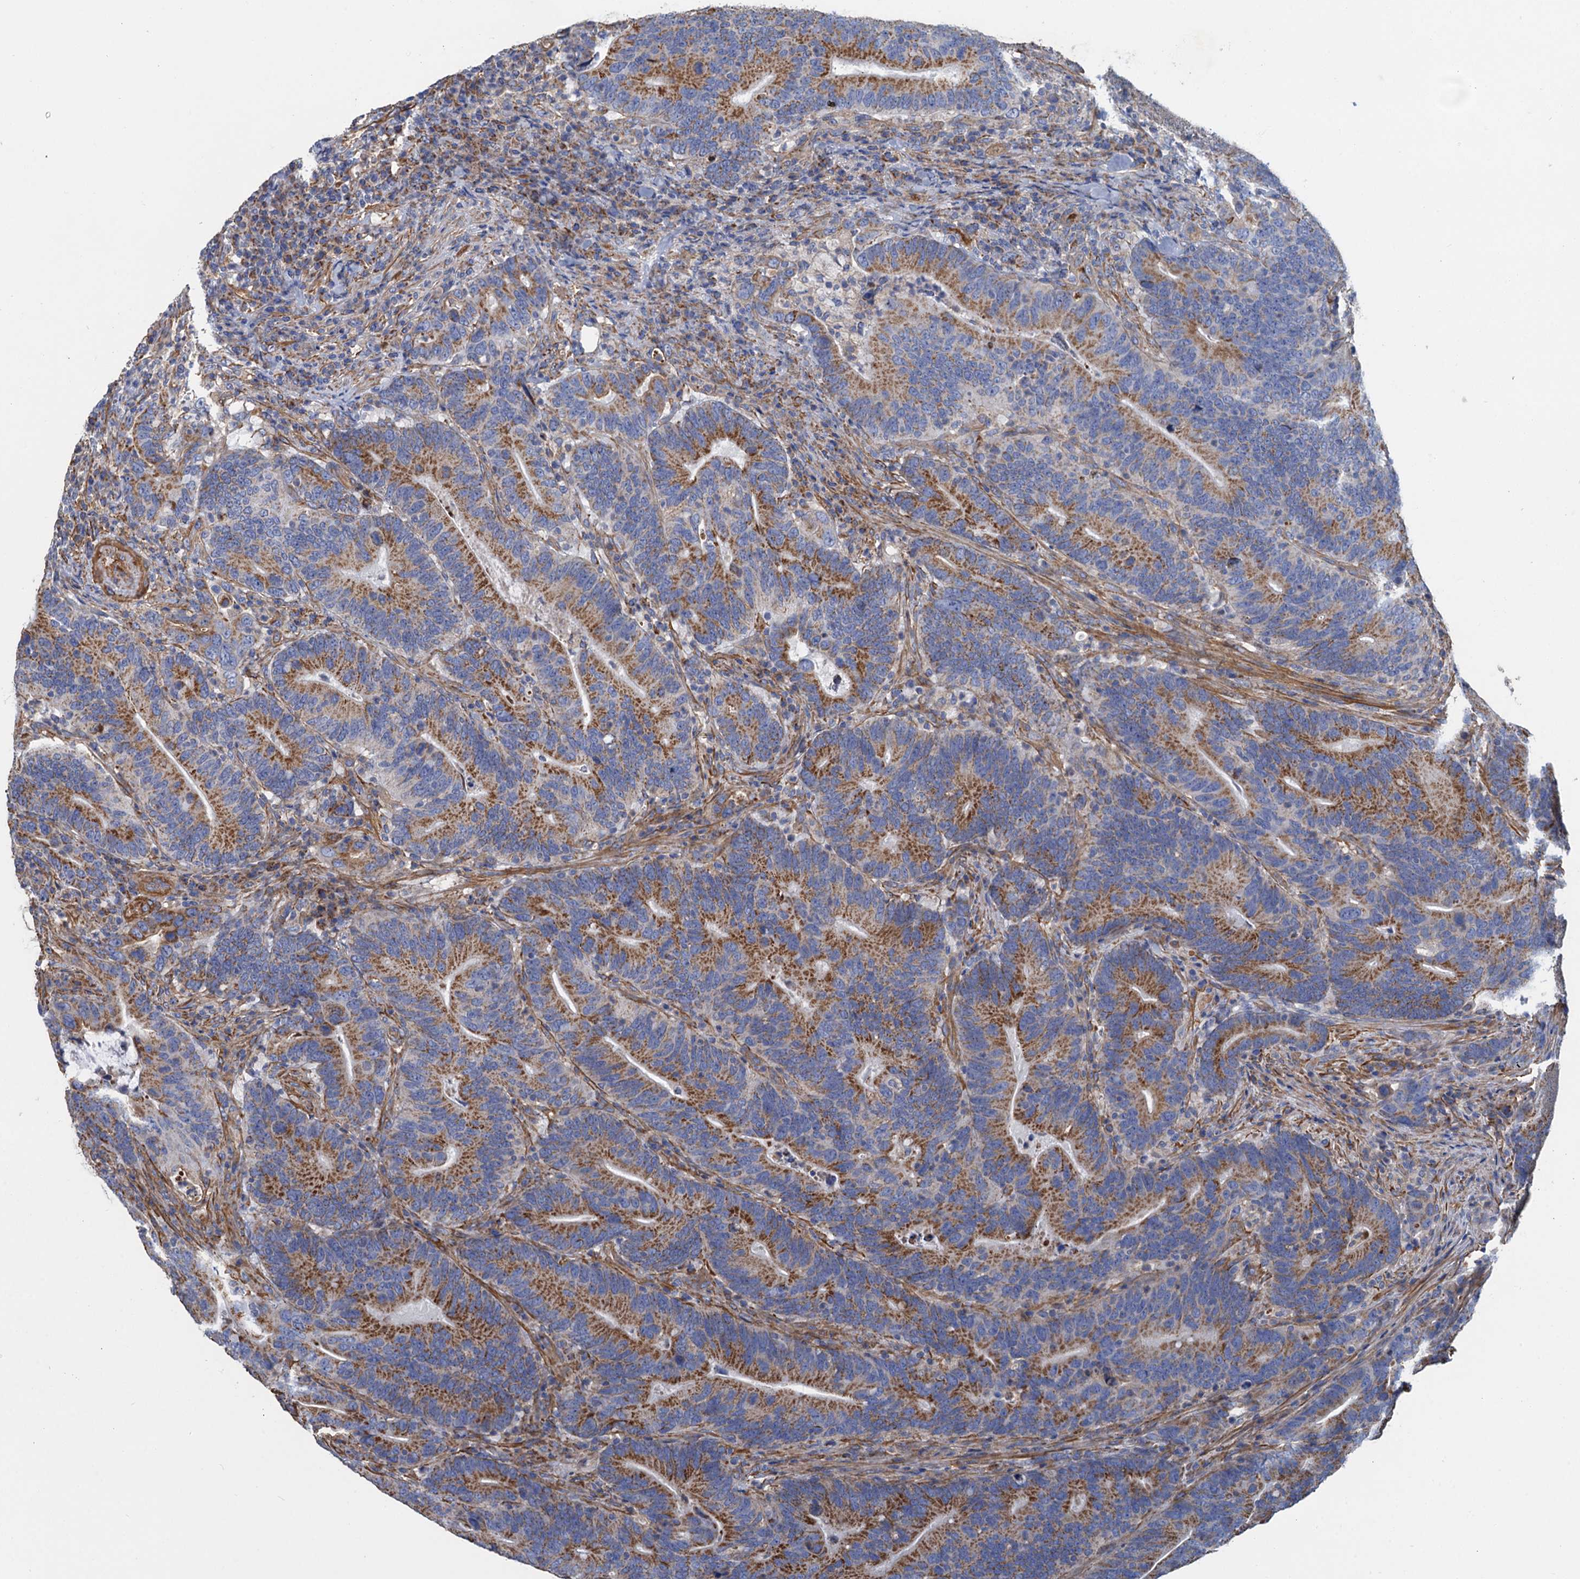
{"staining": {"intensity": "moderate", "quantity": "25%-75%", "location": "cytoplasmic/membranous"}, "tissue": "colorectal cancer", "cell_type": "Tumor cells", "image_type": "cancer", "snomed": [{"axis": "morphology", "description": "Adenocarcinoma, NOS"}, {"axis": "topography", "description": "Colon"}], "caption": "A medium amount of moderate cytoplasmic/membranous staining is seen in approximately 25%-75% of tumor cells in colorectal adenocarcinoma tissue.", "gene": "GCSH", "patient": {"sex": "female", "age": 66}}